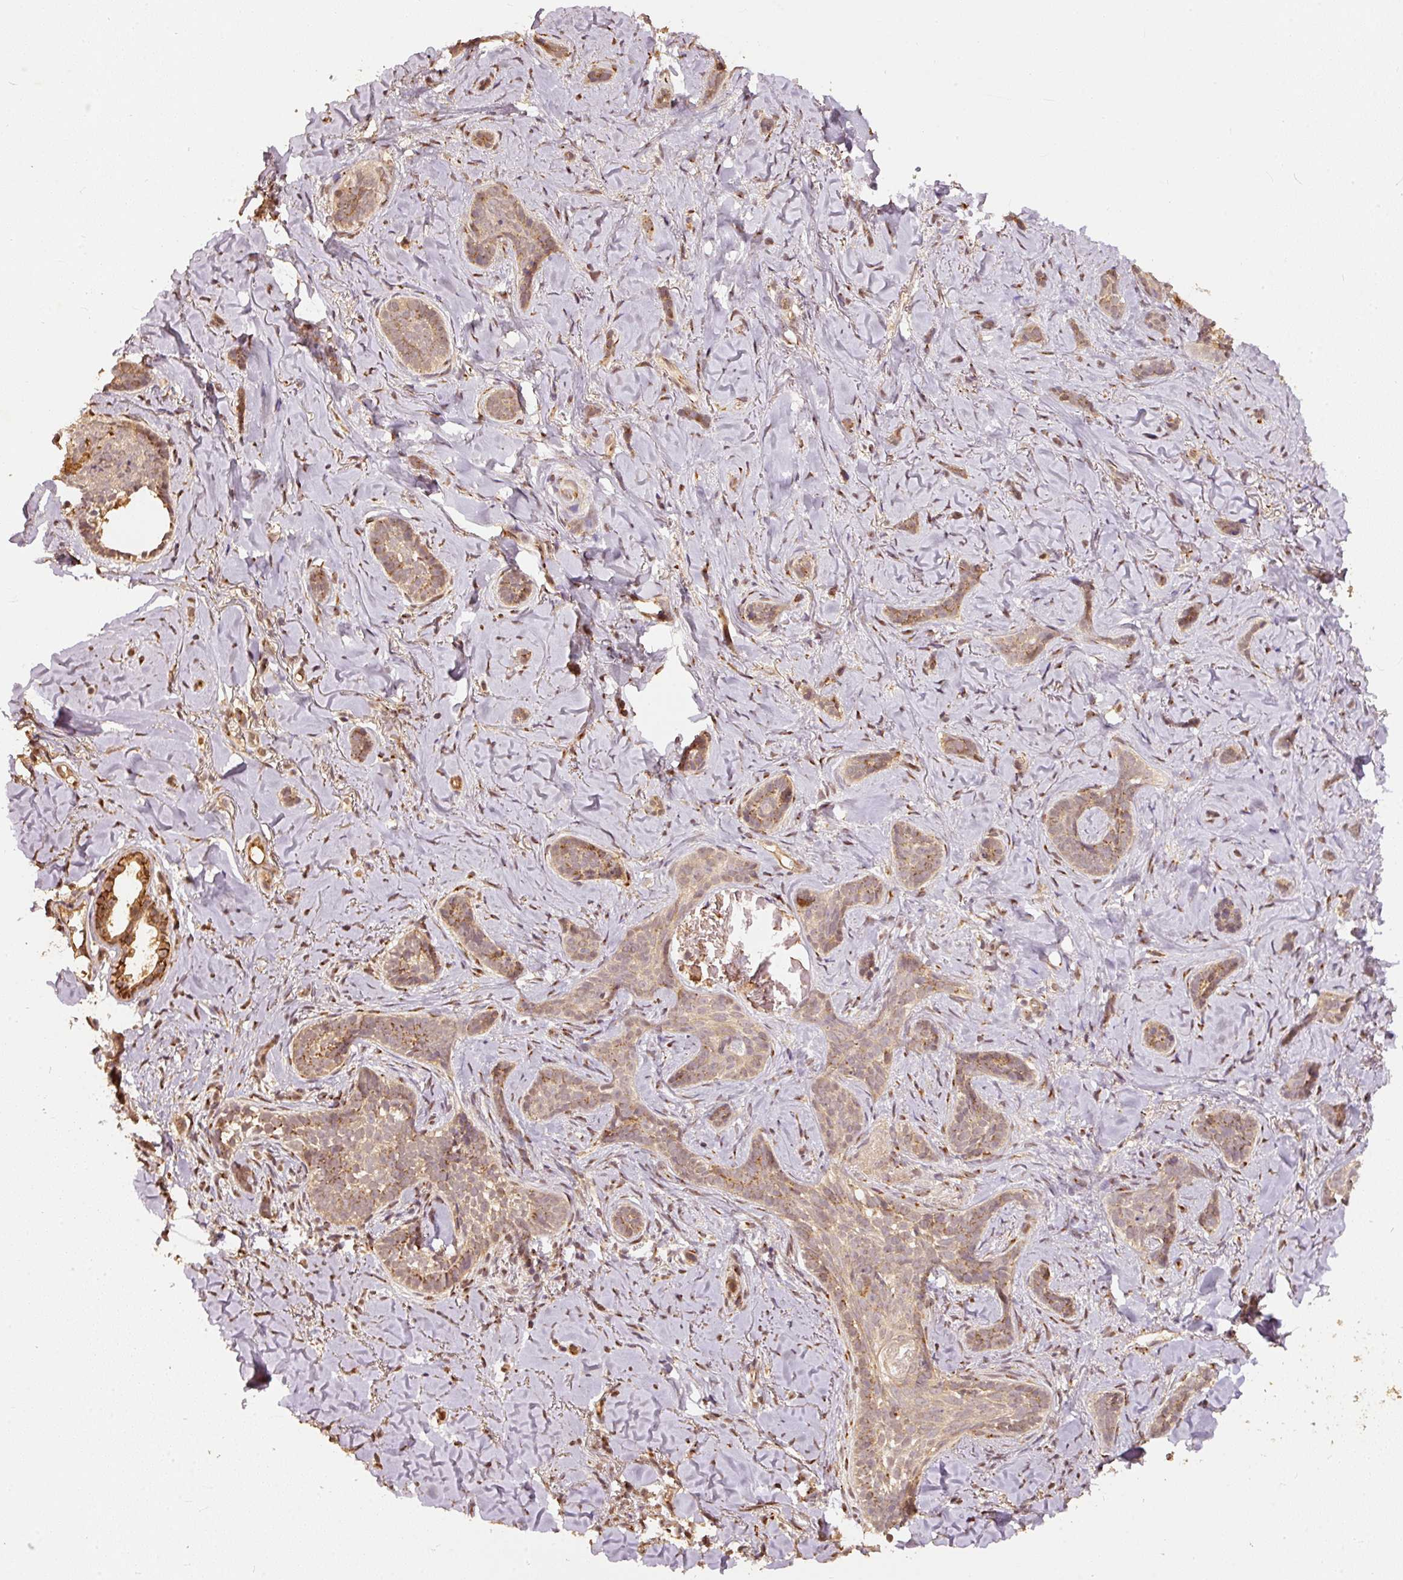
{"staining": {"intensity": "weak", "quantity": ">75%", "location": "cytoplasmic/membranous"}, "tissue": "skin cancer", "cell_type": "Tumor cells", "image_type": "cancer", "snomed": [{"axis": "morphology", "description": "Basal cell carcinoma"}, {"axis": "topography", "description": "Skin"}], "caption": "IHC image of human skin cancer (basal cell carcinoma) stained for a protein (brown), which shows low levels of weak cytoplasmic/membranous staining in about >75% of tumor cells.", "gene": "FUT8", "patient": {"sex": "female", "age": 55}}